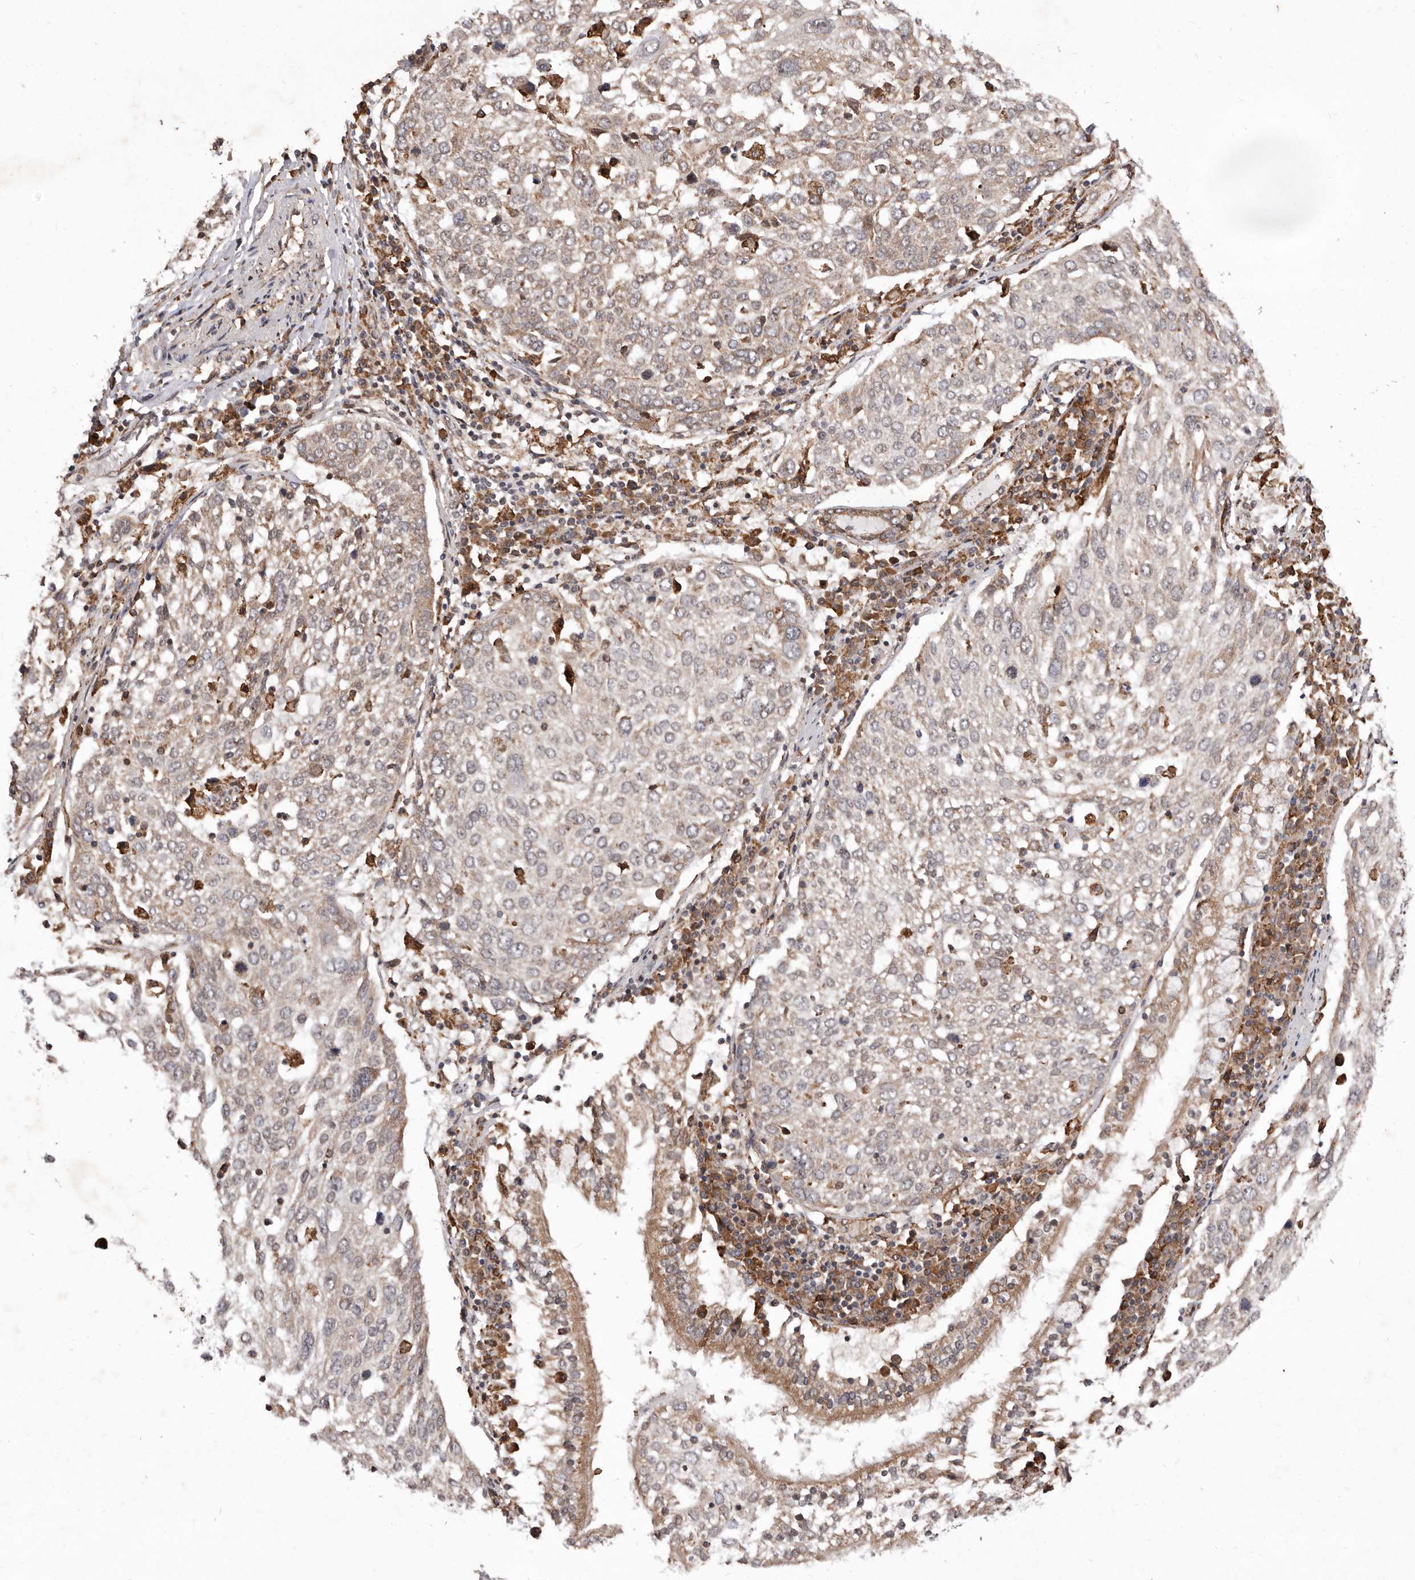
{"staining": {"intensity": "weak", "quantity": "25%-75%", "location": "cytoplasmic/membranous"}, "tissue": "lung cancer", "cell_type": "Tumor cells", "image_type": "cancer", "snomed": [{"axis": "morphology", "description": "Squamous cell carcinoma, NOS"}, {"axis": "topography", "description": "Lung"}], "caption": "About 25%-75% of tumor cells in human lung cancer display weak cytoplasmic/membranous protein positivity as visualized by brown immunohistochemical staining.", "gene": "RRM2B", "patient": {"sex": "male", "age": 65}}